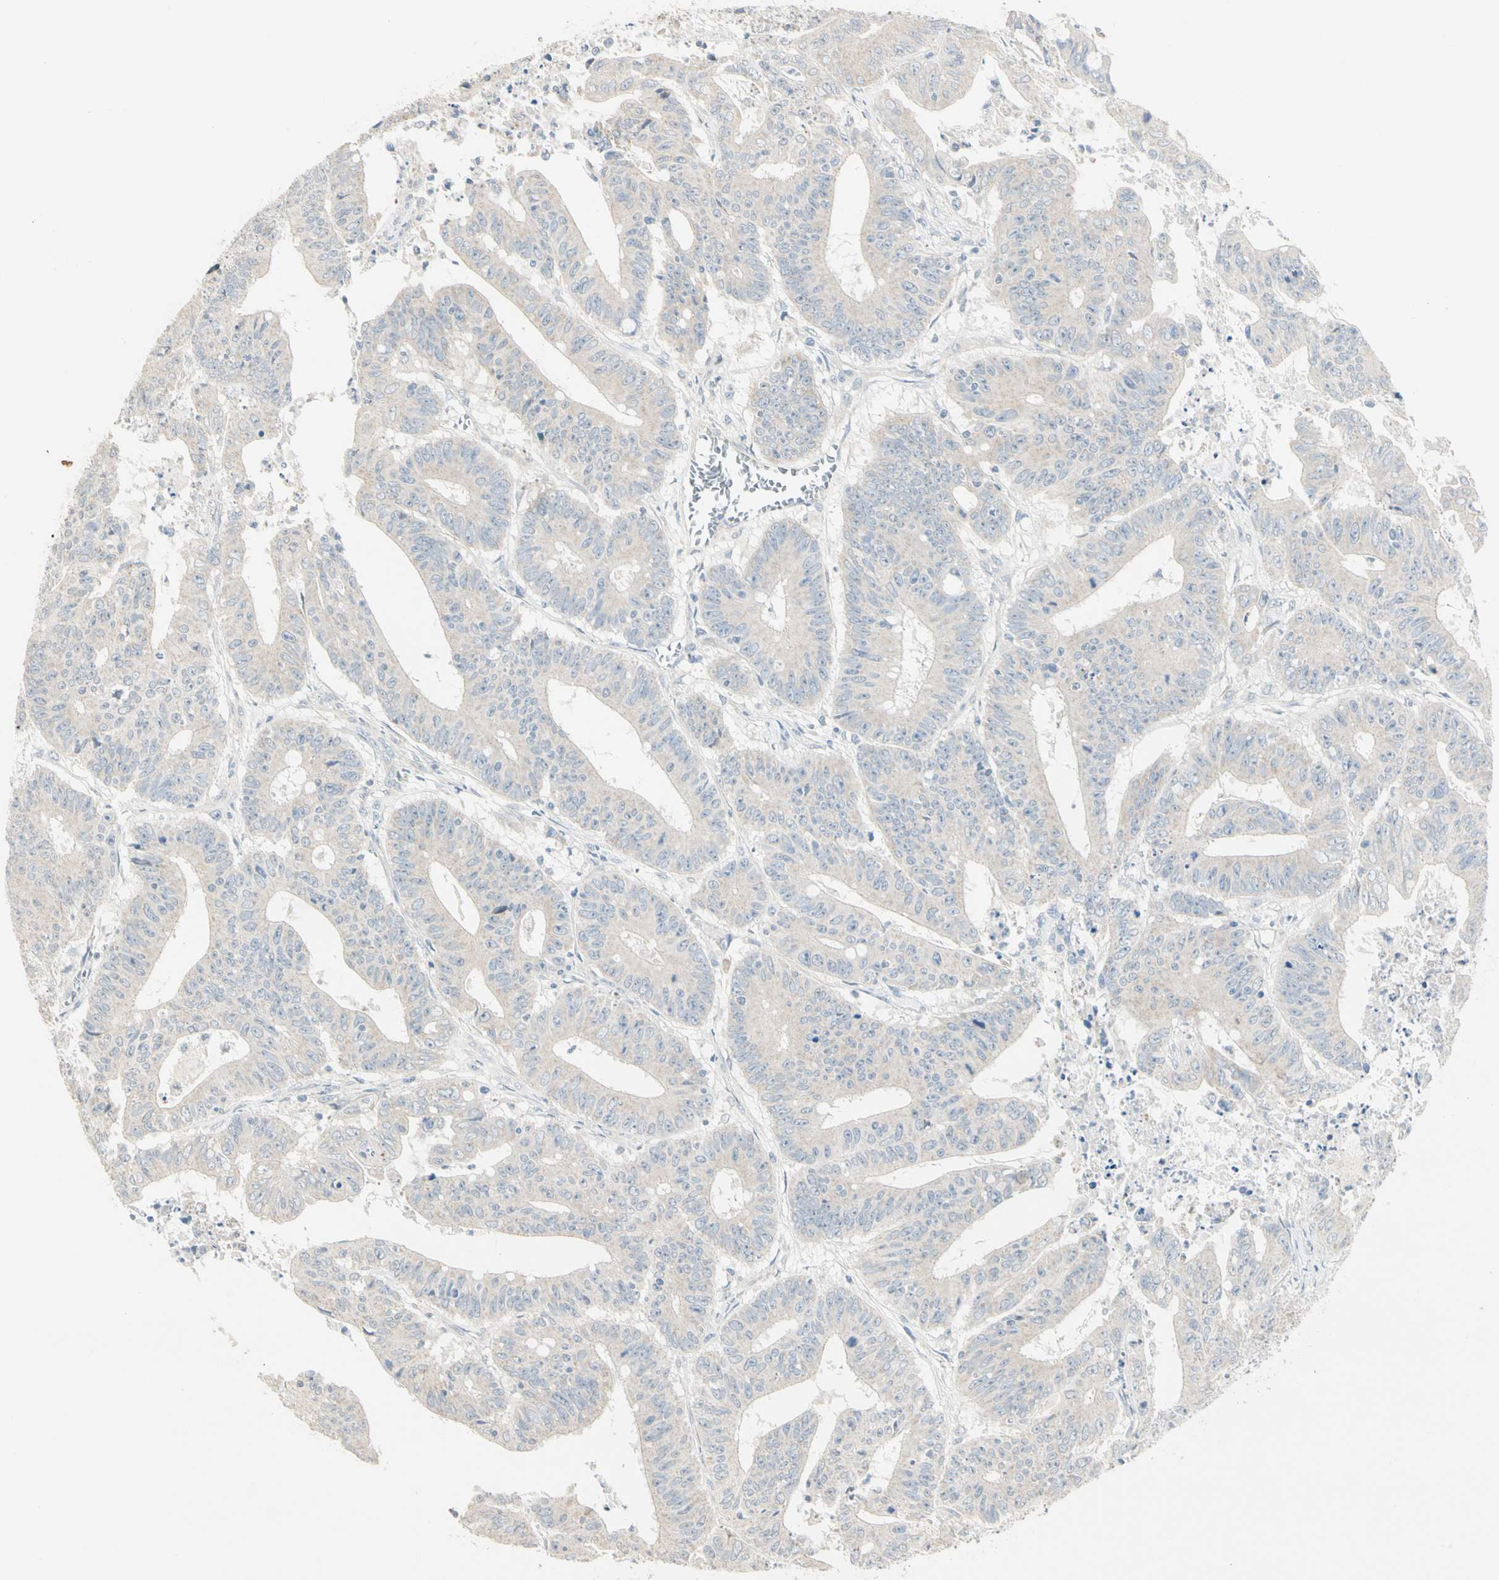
{"staining": {"intensity": "negative", "quantity": "none", "location": "none"}, "tissue": "colorectal cancer", "cell_type": "Tumor cells", "image_type": "cancer", "snomed": [{"axis": "morphology", "description": "Adenocarcinoma, NOS"}, {"axis": "topography", "description": "Colon"}], "caption": "The photomicrograph displays no staining of tumor cells in adenocarcinoma (colorectal).", "gene": "GPR153", "patient": {"sex": "male", "age": 45}}